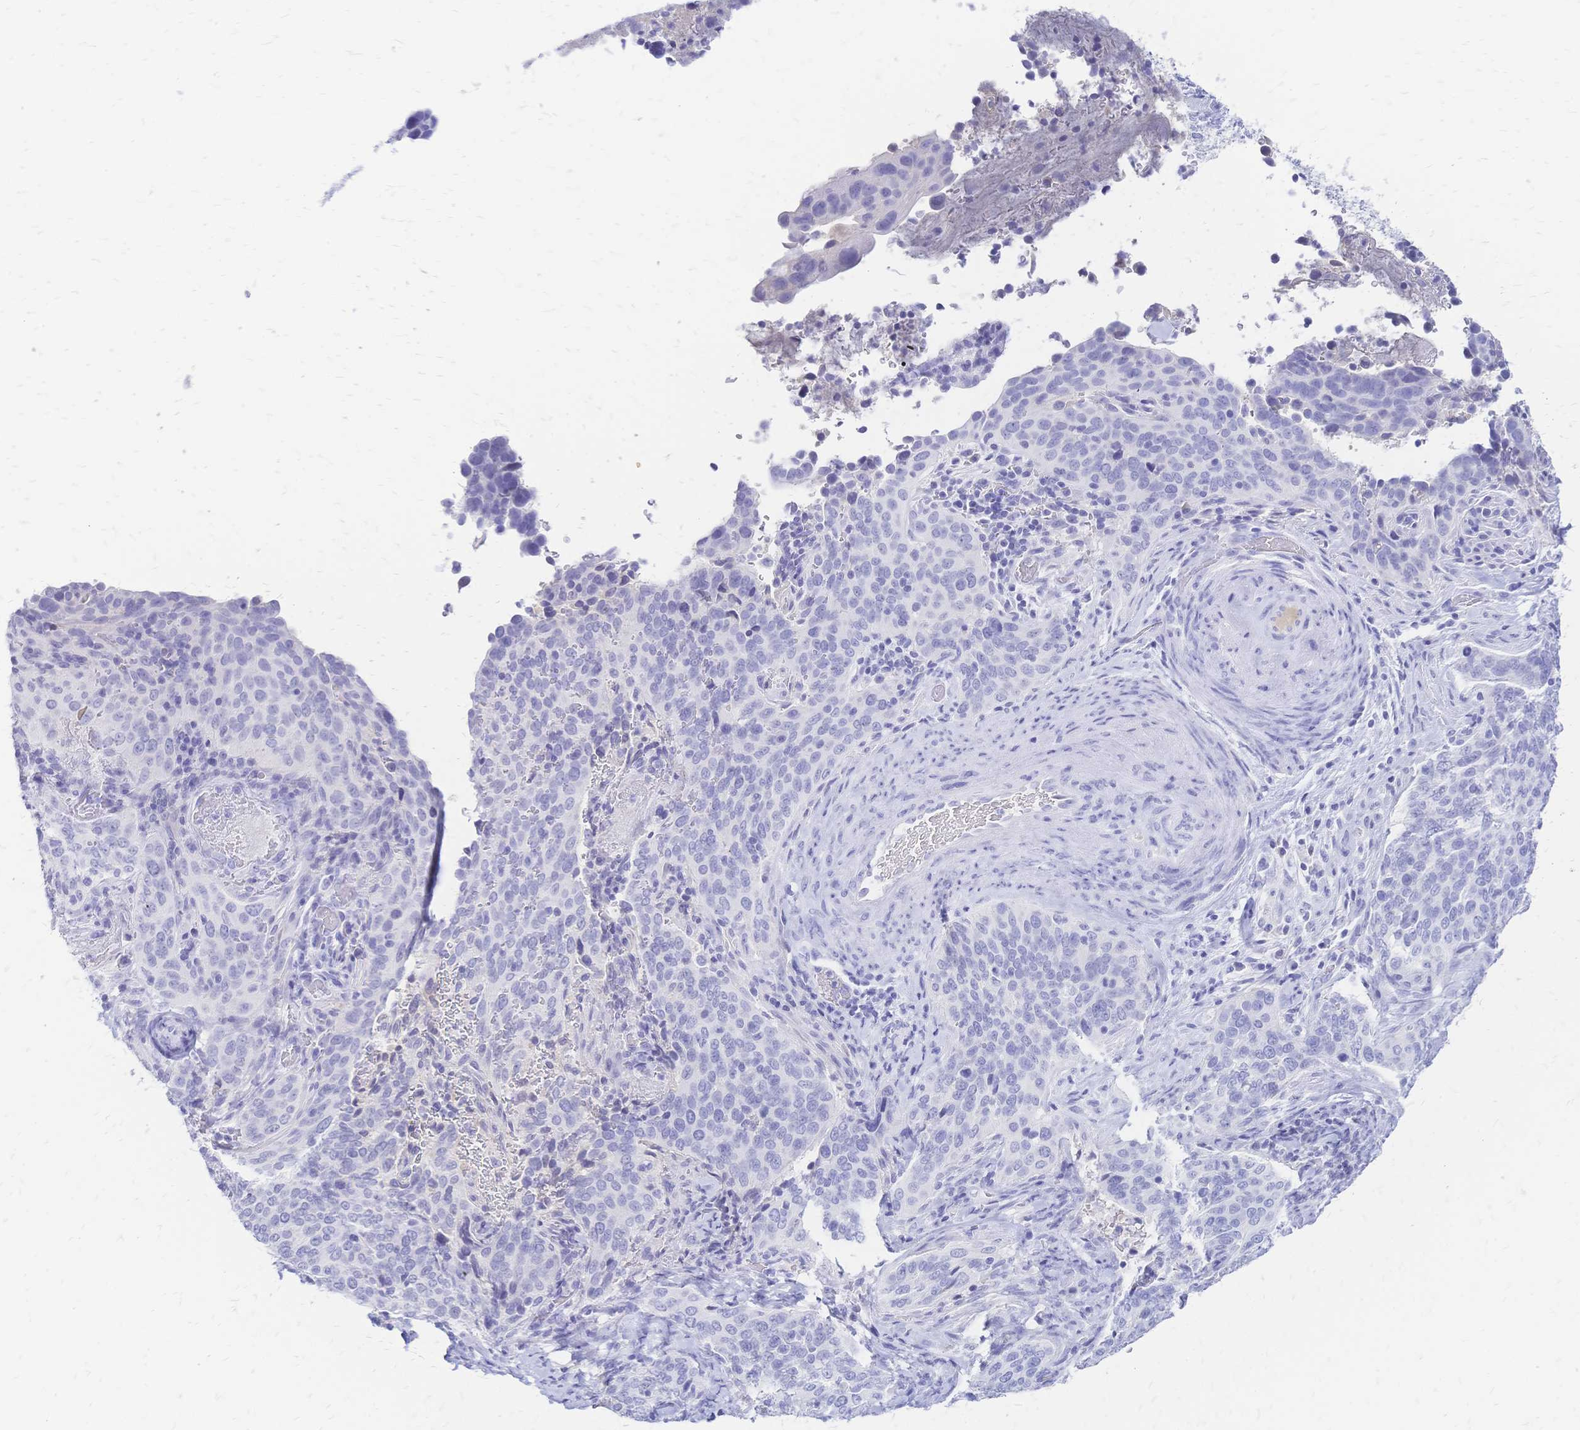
{"staining": {"intensity": "negative", "quantity": "none", "location": "none"}, "tissue": "cervical cancer", "cell_type": "Tumor cells", "image_type": "cancer", "snomed": [{"axis": "morphology", "description": "Squamous cell carcinoma, NOS"}, {"axis": "topography", "description": "Cervix"}], "caption": "An image of cervical squamous cell carcinoma stained for a protein demonstrates no brown staining in tumor cells.", "gene": "FA2H", "patient": {"sex": "female", "age": 38}}